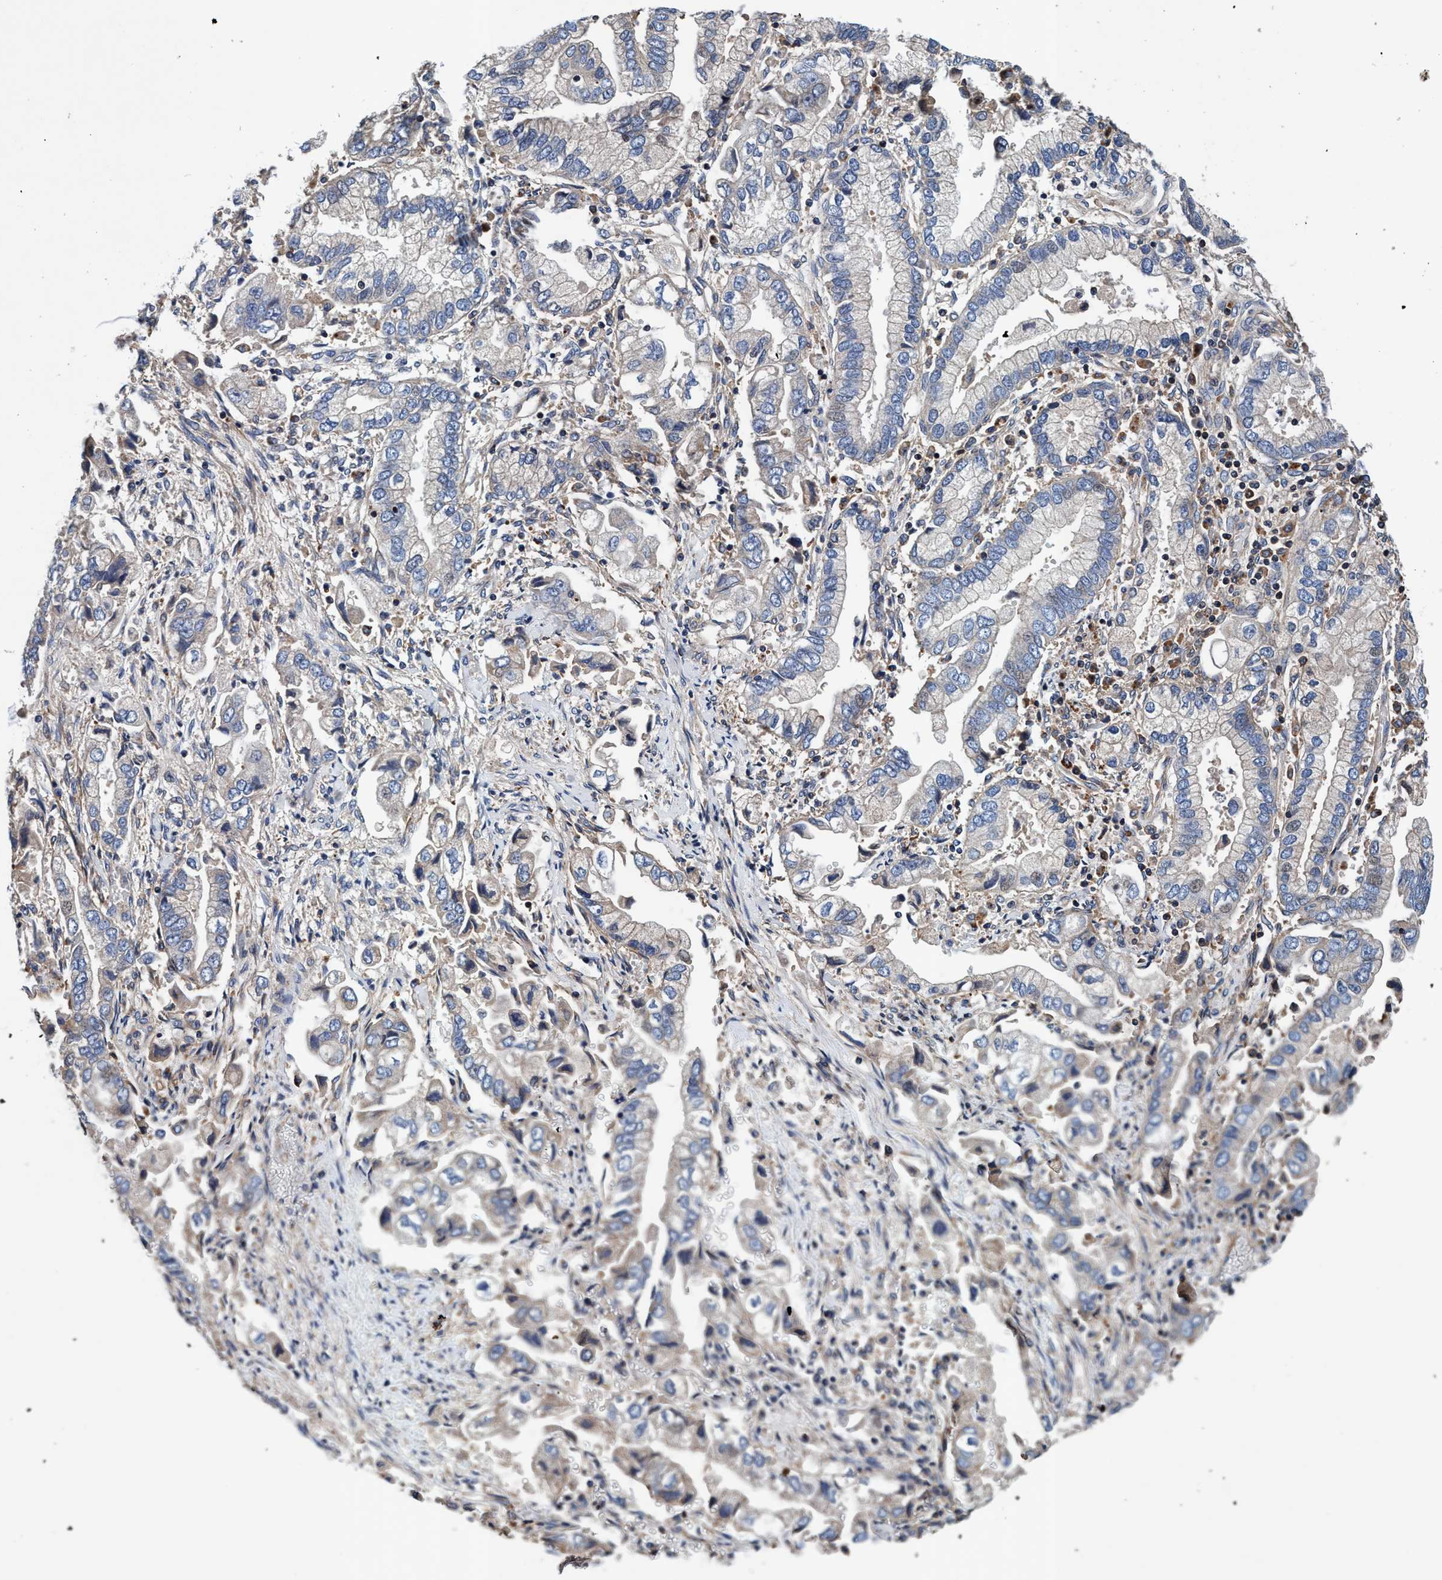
{"staining": {"intensity": "weak", "quantity": "<25%", "location": "cytoplasmic/membranous"}, "tissue": "stomach cancer", "cell_type": "Tumor cells", "image_type": "cancer", "snomed": [{"axis": "morphology", "description": "Normal tissue, NOS"}, {"axis": "morphology", "description": "Adenocarcinoma, NOS"}, {"axis": "topography", "description": "Stomach"}], "caption": "The immunohistochemistry (IHC) histopathology image has no significant staining in tumor cells of adenocarcinoma (stomach) tissue. (DAB immunohistochemistry visualized using brightfield microscopy, high magnification).", "gene": "RNF208", "patient": {"sex": "male", "age": 62}}